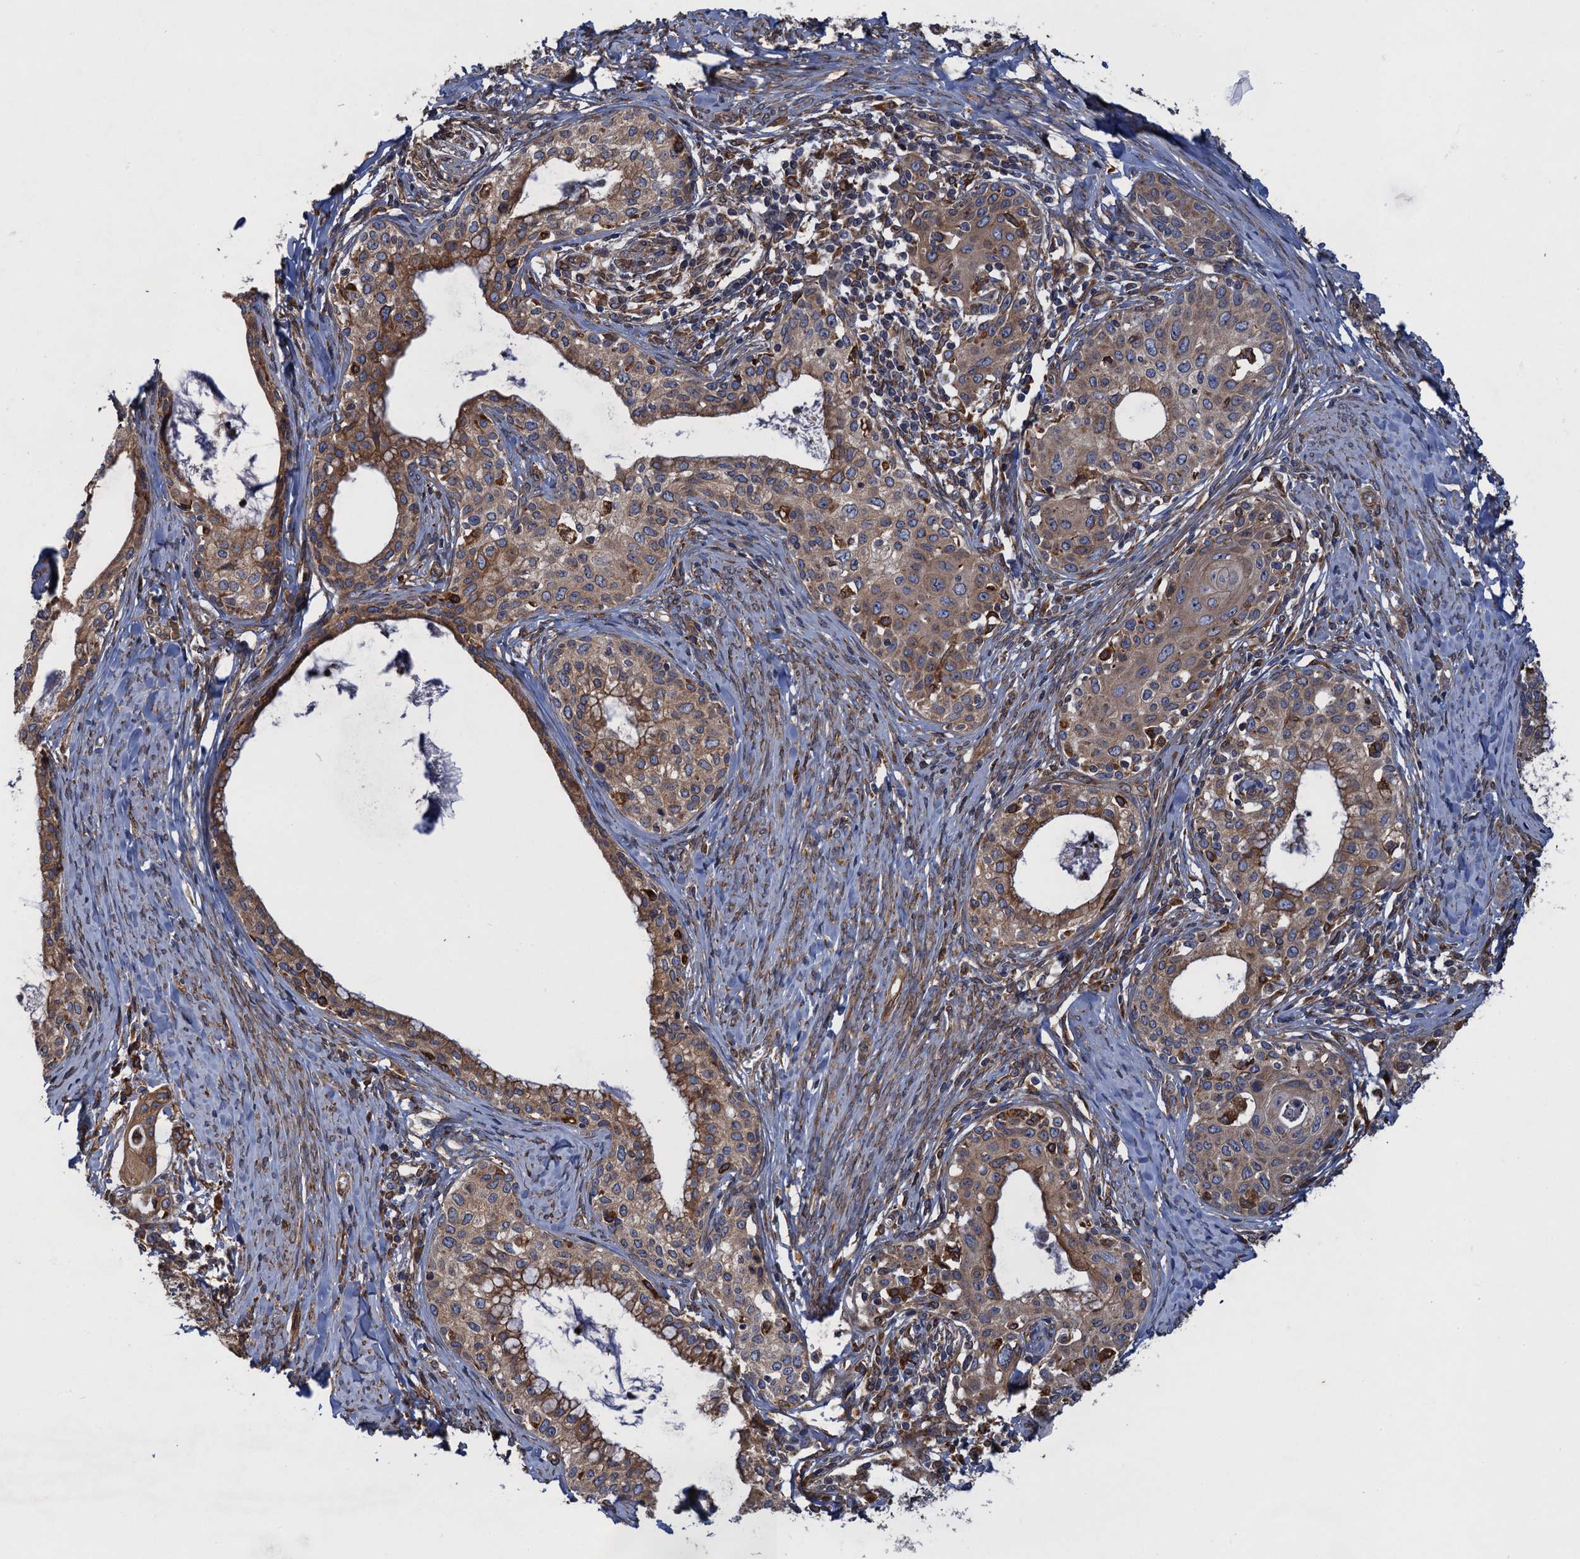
{"staining": {"intensity": "moderate", "quantity": ">75%", "location": "cytoplasmic/membranous"}, "tissue": "cervical cancer", "cell_type": "Tumor cells", "image_type": "cancer", "snomed": [{"axis": "morphology", "description": "Squamous cell carcinoma, NOS"}, {"axis": "morphology", "description": "Adenocarcinoma, NOS"}, {"axis": "topography", "description": "Cervix"}], "caption": "This histopathology image exhibits IHC staining of cervical cancer (squamous cell carcinoma), with medium moderate cytoplasmic/membranous positivity in approximately >75% of tumor cells.", "gene": "ARMC5", "patient": {"sex": "female", "age": 52}}